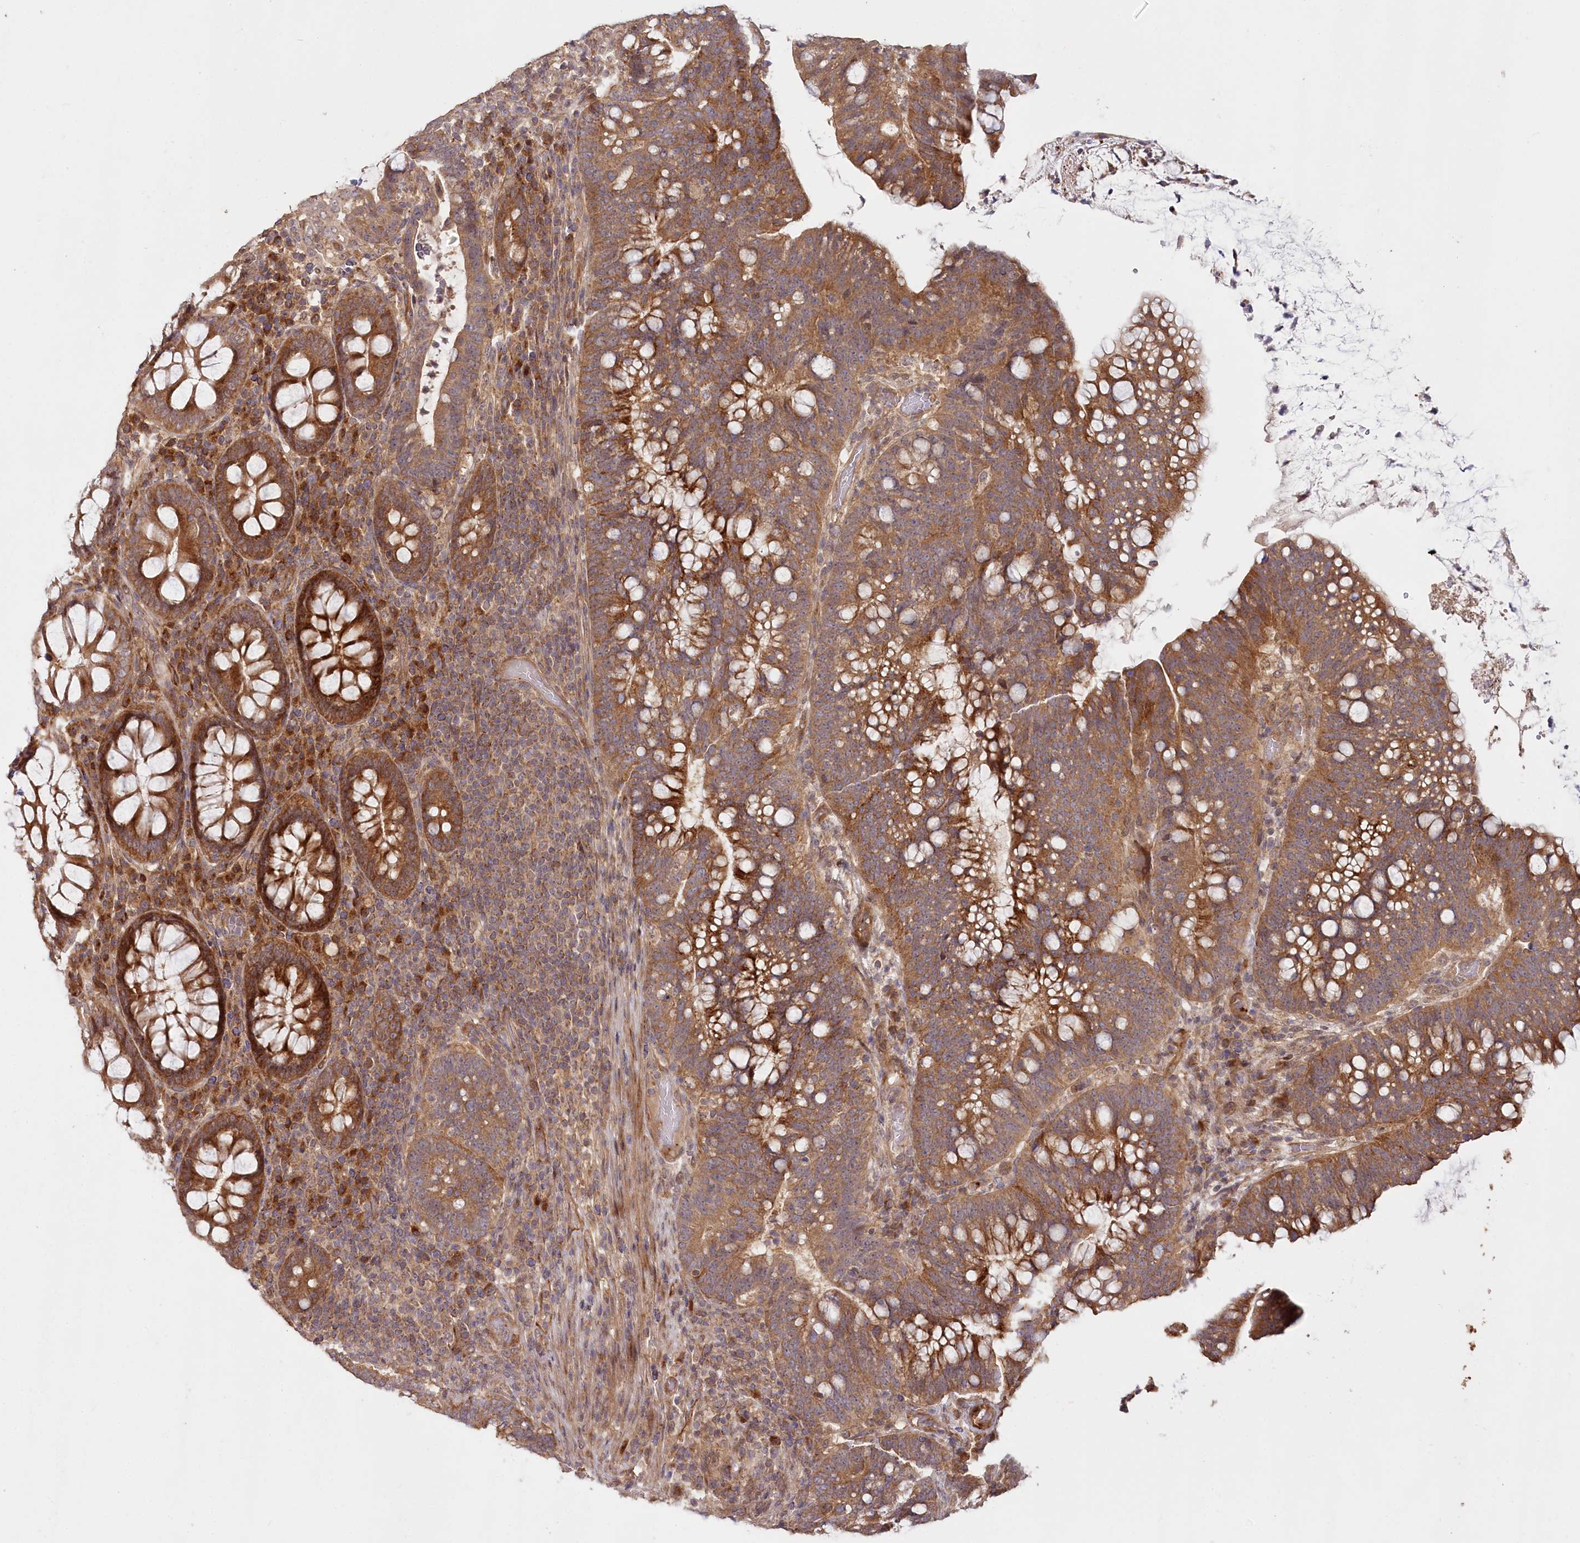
{"staining": {"intensity": "moderate", "quantity": ">75%", "location": "cytoplasmic/membranous"}, "tissue": "colorectal cancer", "cell_type": "Tumor cells", "image_type": "cancer", "snomed": [{"axis": "morphology", "description": "Adenocarcinoma, NOS"}, {"axis": "topography", "description": "Colon"}], "caption": "Immunohistochemical staining of human colorectal cancer exhibits moderate cytoplasmic/membranous protein expression in about >75% of tumor cells. Nuclei are stained in blue.", "gene": "CEP70", "patient": {"sex": "female", "age": 66}}